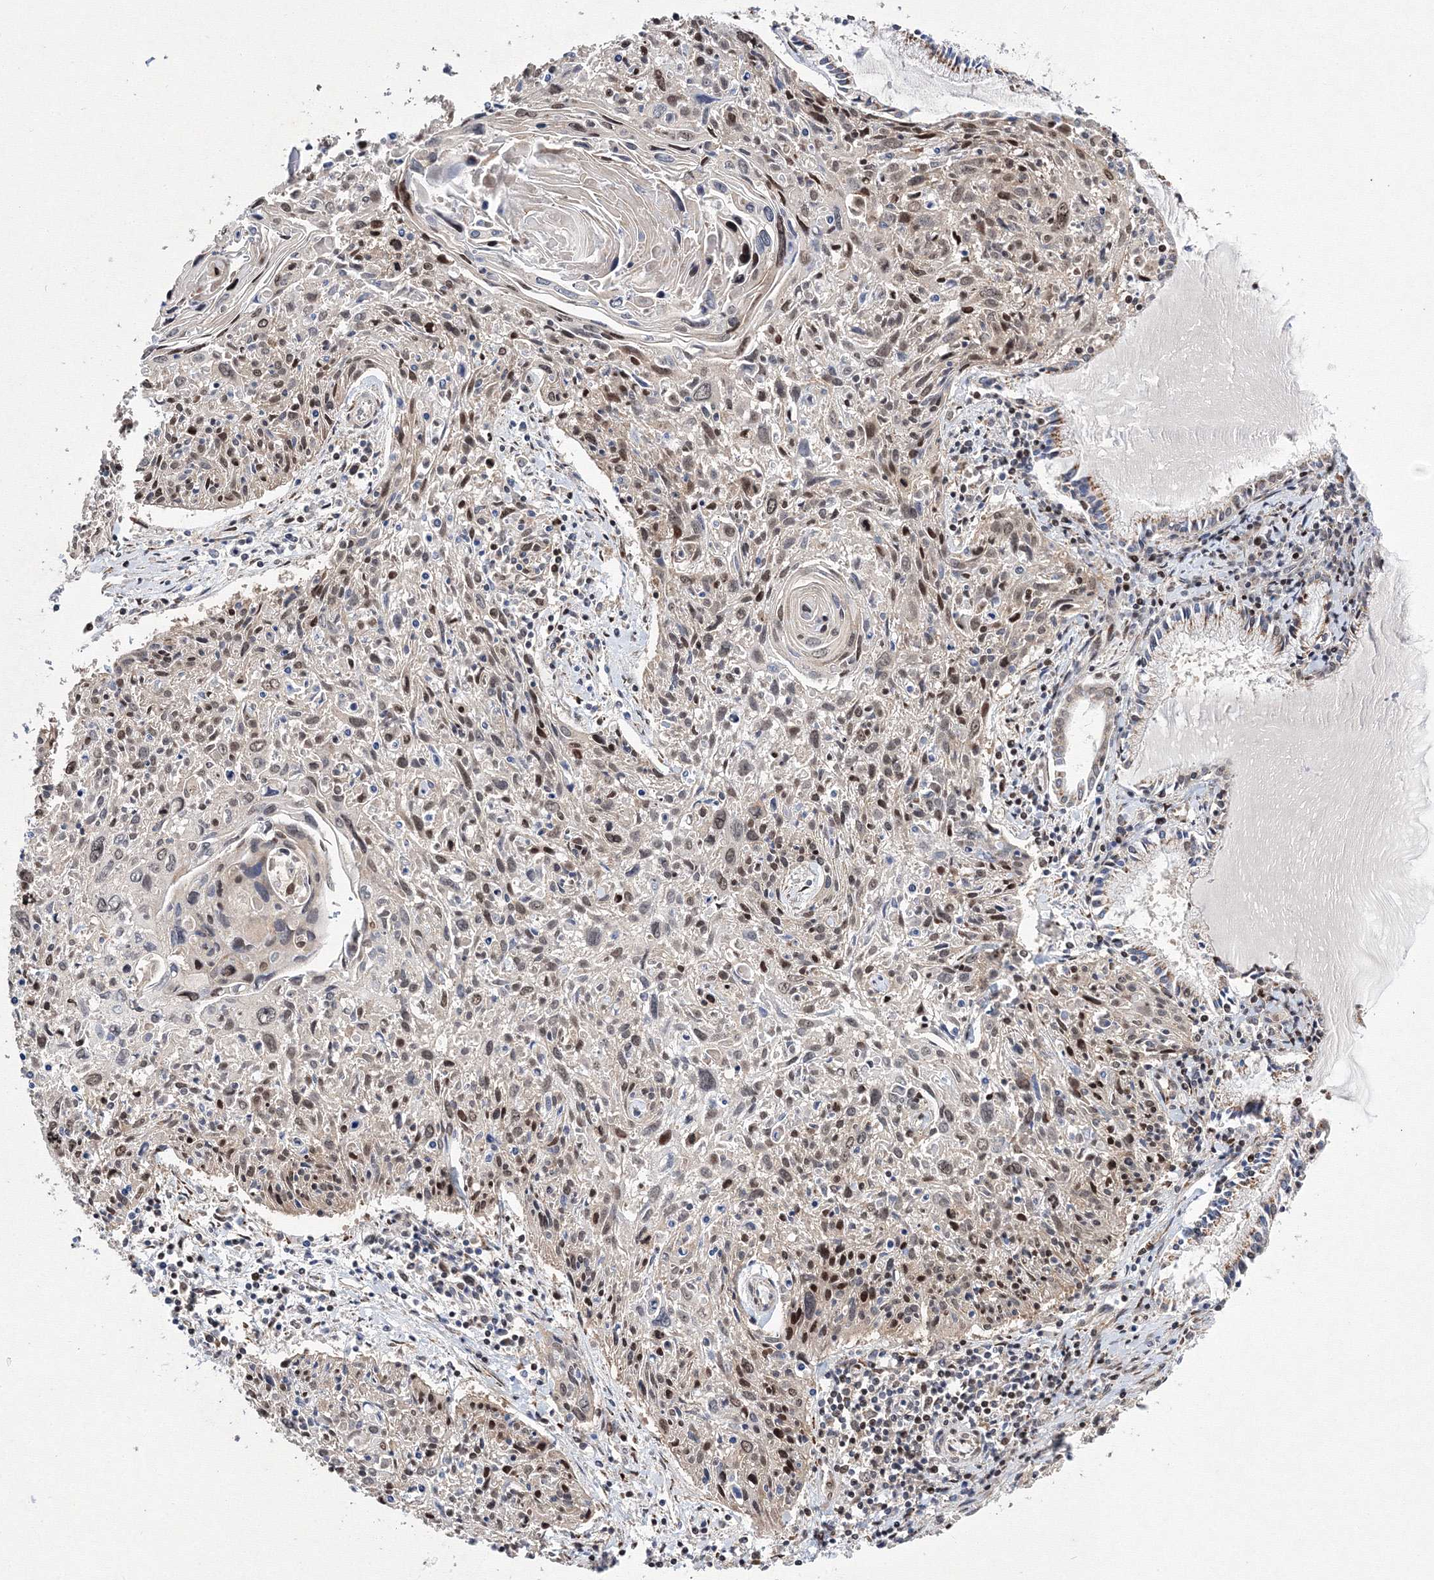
{"staining": {"intensity": "moderate", "quantity": ">75%", "location": "nuclear"}, "tissue": "cervical cancer", "cell_type": "Tumor cells", "image_type": "cancer", "snomed": [{"axis": "morphology", "description": "Squamous cell carcinoma, NOS"}, {"axis": "topography", "description": "Cervix"}], "caption": "Moderate nuclear positivity for a protein is appreciated in approximately >75% of tumor cells of cervical cancer using IHC.", "gene": "GPN1", "patient": {"sex": "female", "age": 51}}